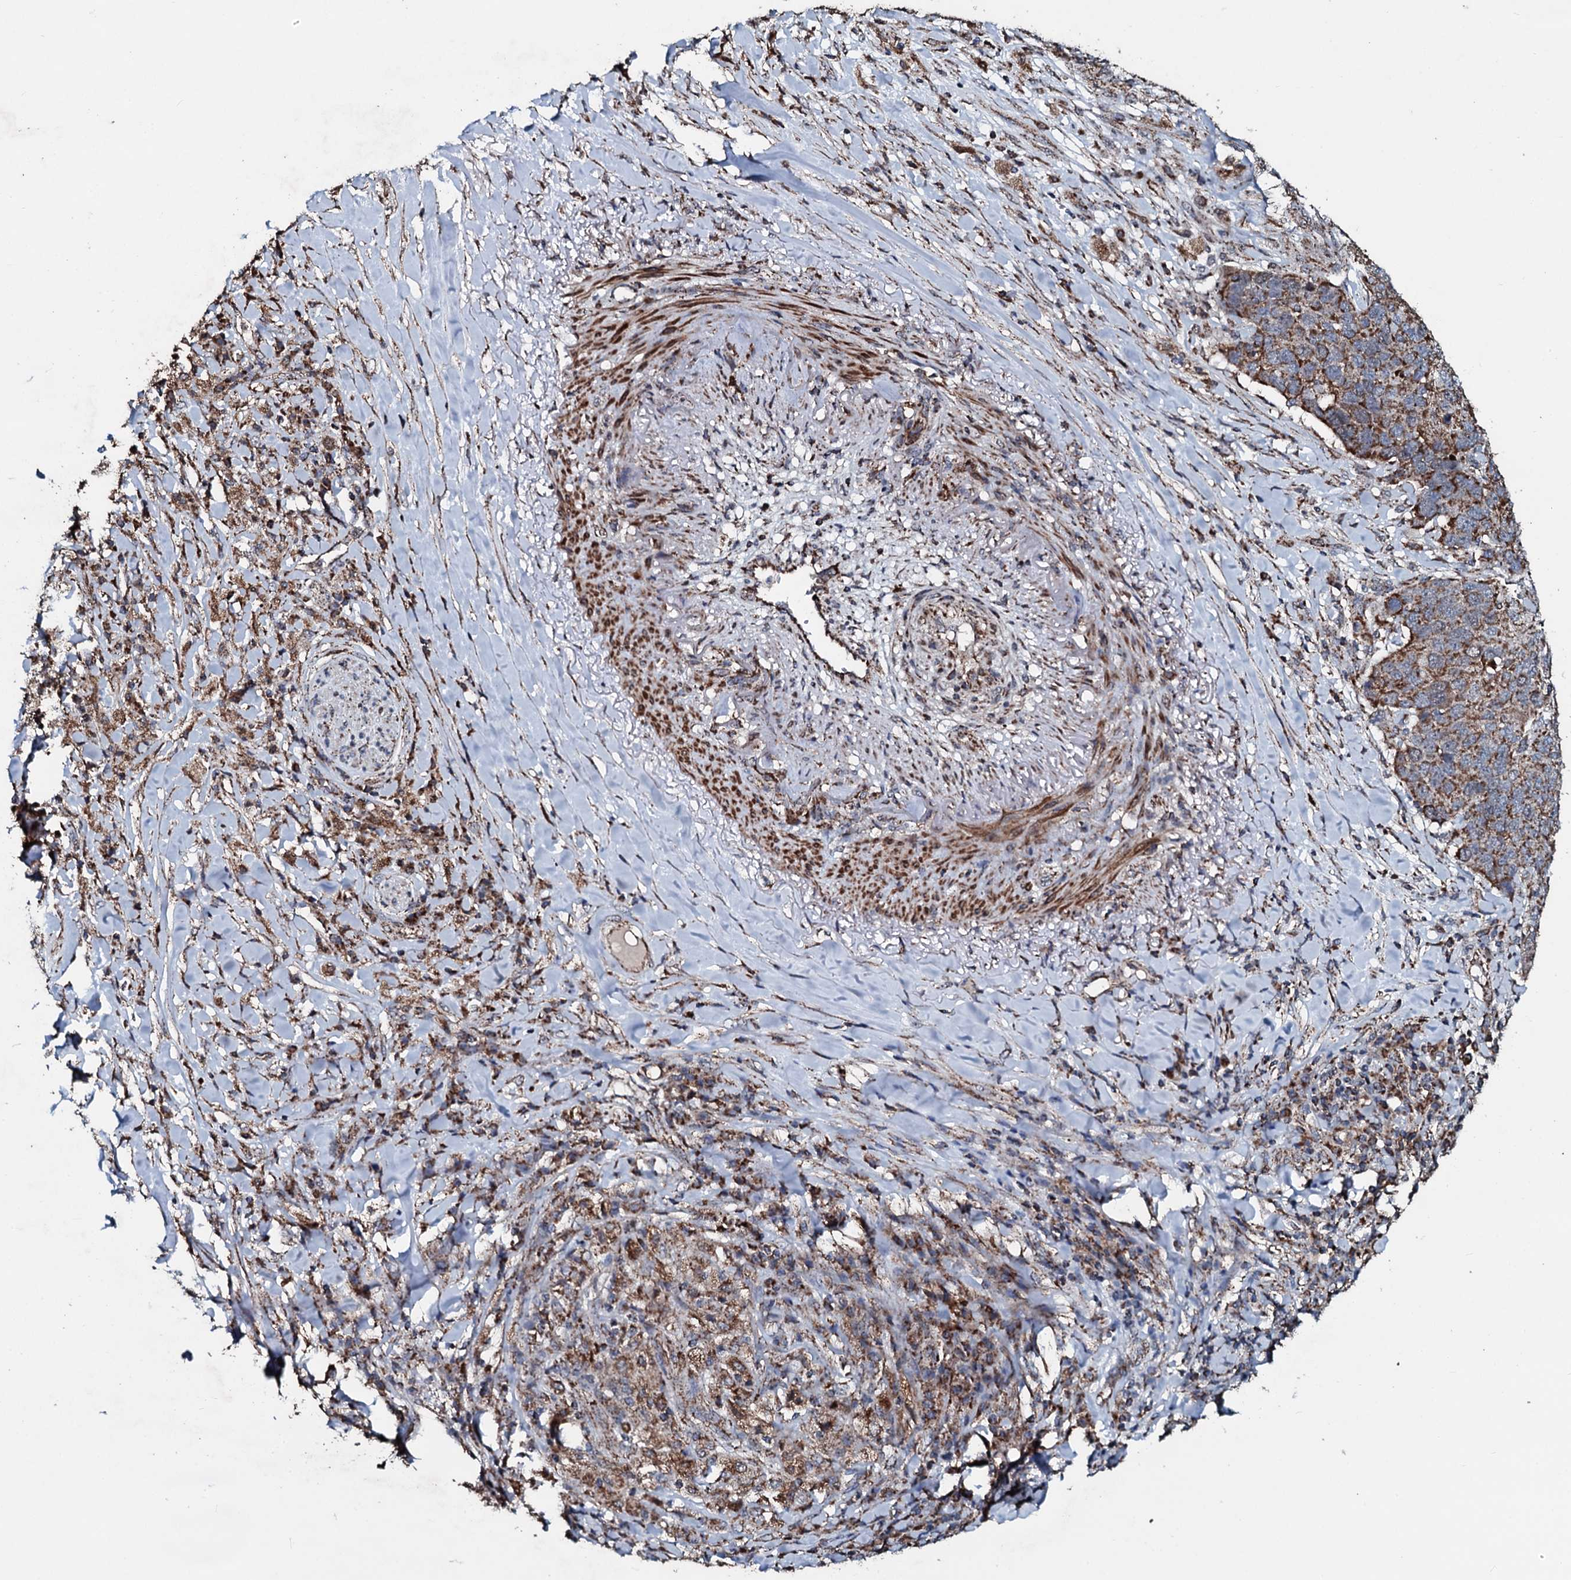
{"staining": {"intensity": "moderate", "quantity": ">75%", "location": "cytoplasmic/membranous"}, "tissue": "lung cancer", "cell_type": "Tumor cells", "image_type": "cancer", "snomed": [{"axis": "morphology", "description": "Normal tissue, NOS"}, {"axis": "morphology", "description": "Squamous cell carcinoma, NOS"}, {"axis": "topography", "description": "Lymph node"}, {"axis": "topography", "description": "Lung"}], "caption": "Tumor cells exhibit medium levels of moderate cytoplasmic/membranous staining in approximately >75% of cells in human lung squamous cell carcinoma.", "gene": "DYNC2I2", "patient": {"sex": "male", "age": 66}}